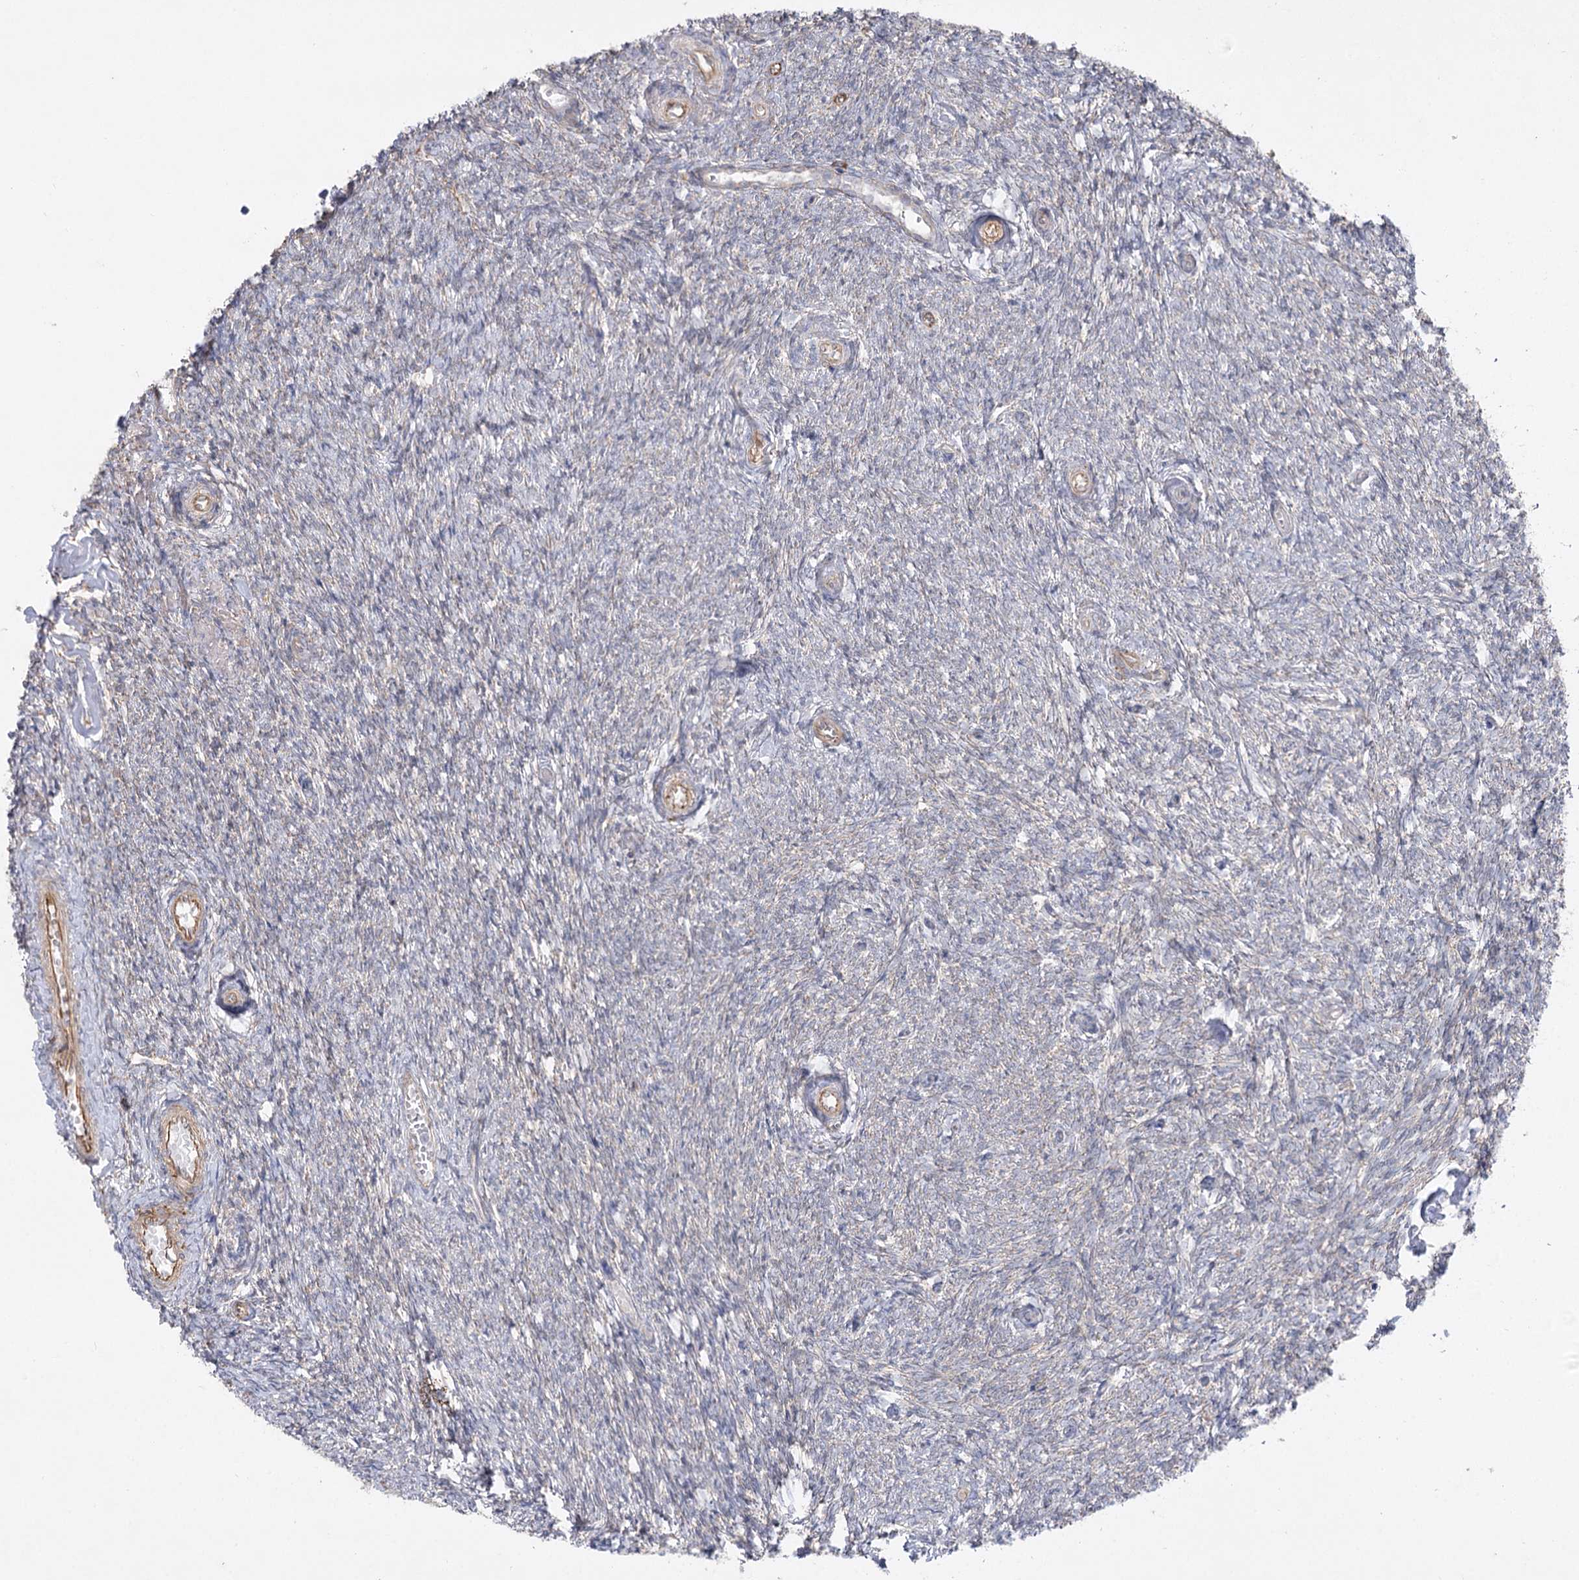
{"staining": {"intensity": "negative", "quantity": "none", "location": "none"}, "tissue": "ovary", "cell_type": "Ovarian stroma cells", "image_type": "normal", "snomed": [{"axis": "morphology", "description": "Normal tissue, NOS"}, {"axis": "topography", "description": "Ovary"}], "caption": "A high-resolution histopathology image shows immunohistochemistry (IHC) staining of normal ovary, which reveals no significant staining in ovarian stroma cells. (IHC, brightfield microscopy, high magnification).", "gene": "KIAA0825", "patient": {"sex": "female", "age": 44}}